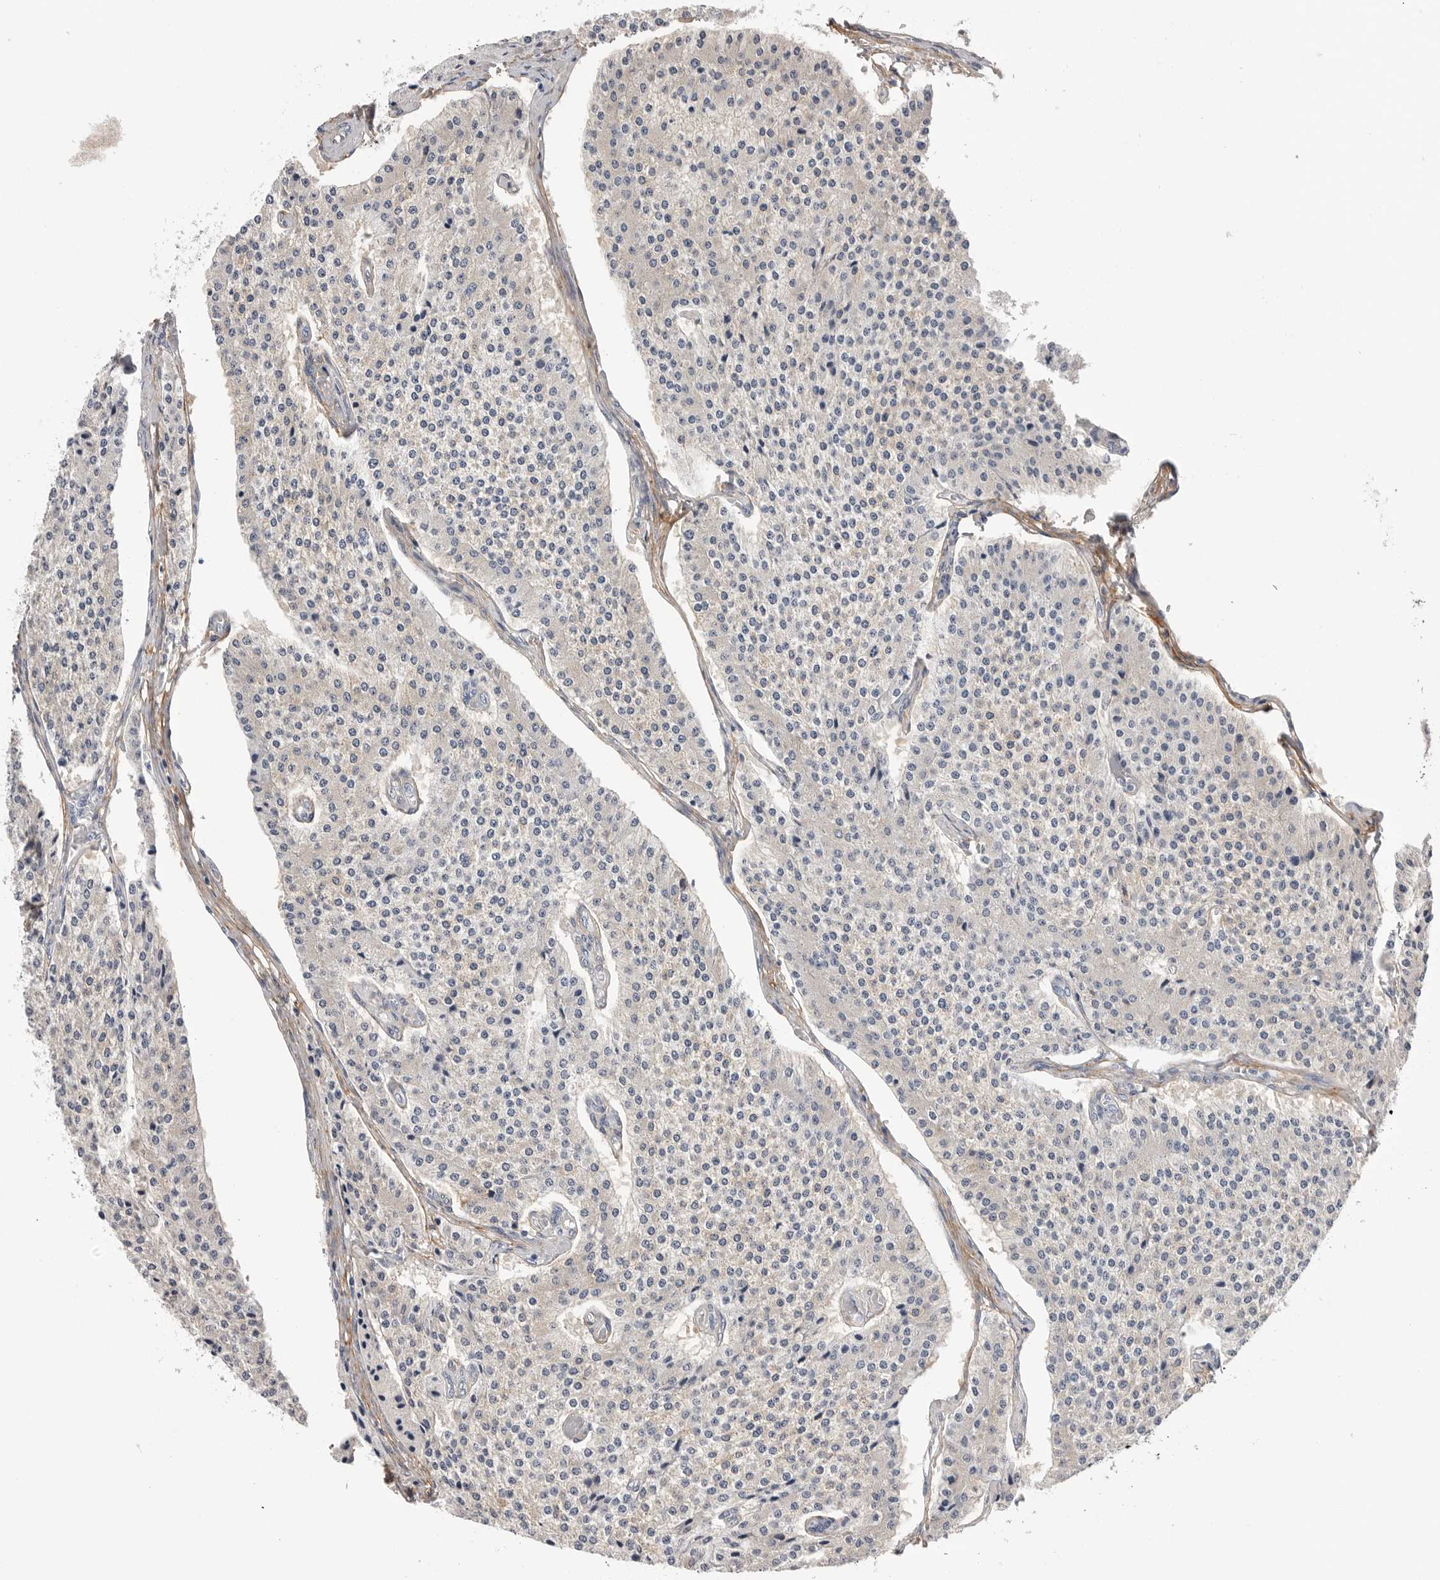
{"staining": {"intensity": "negative", "quantity": "none", "location": "none"}, "tissue": "carcinoid", "cell_type": "Tumor cells", "image_type": "cancer", "snomed": [{"axis": "morphology", "description": "Carcinoid, malignant, NOS"}, {"axis": "topography", "description": "Colon"}], "caption": "Carcinoid was stained to show a protein in brown. There is no significant staining in tumor cells. (Brightfield microscopy of DAB immunohistochemistry at high magnification).", "gene": "AKAP12", "patient": {"sex": "female", "age": 52}}